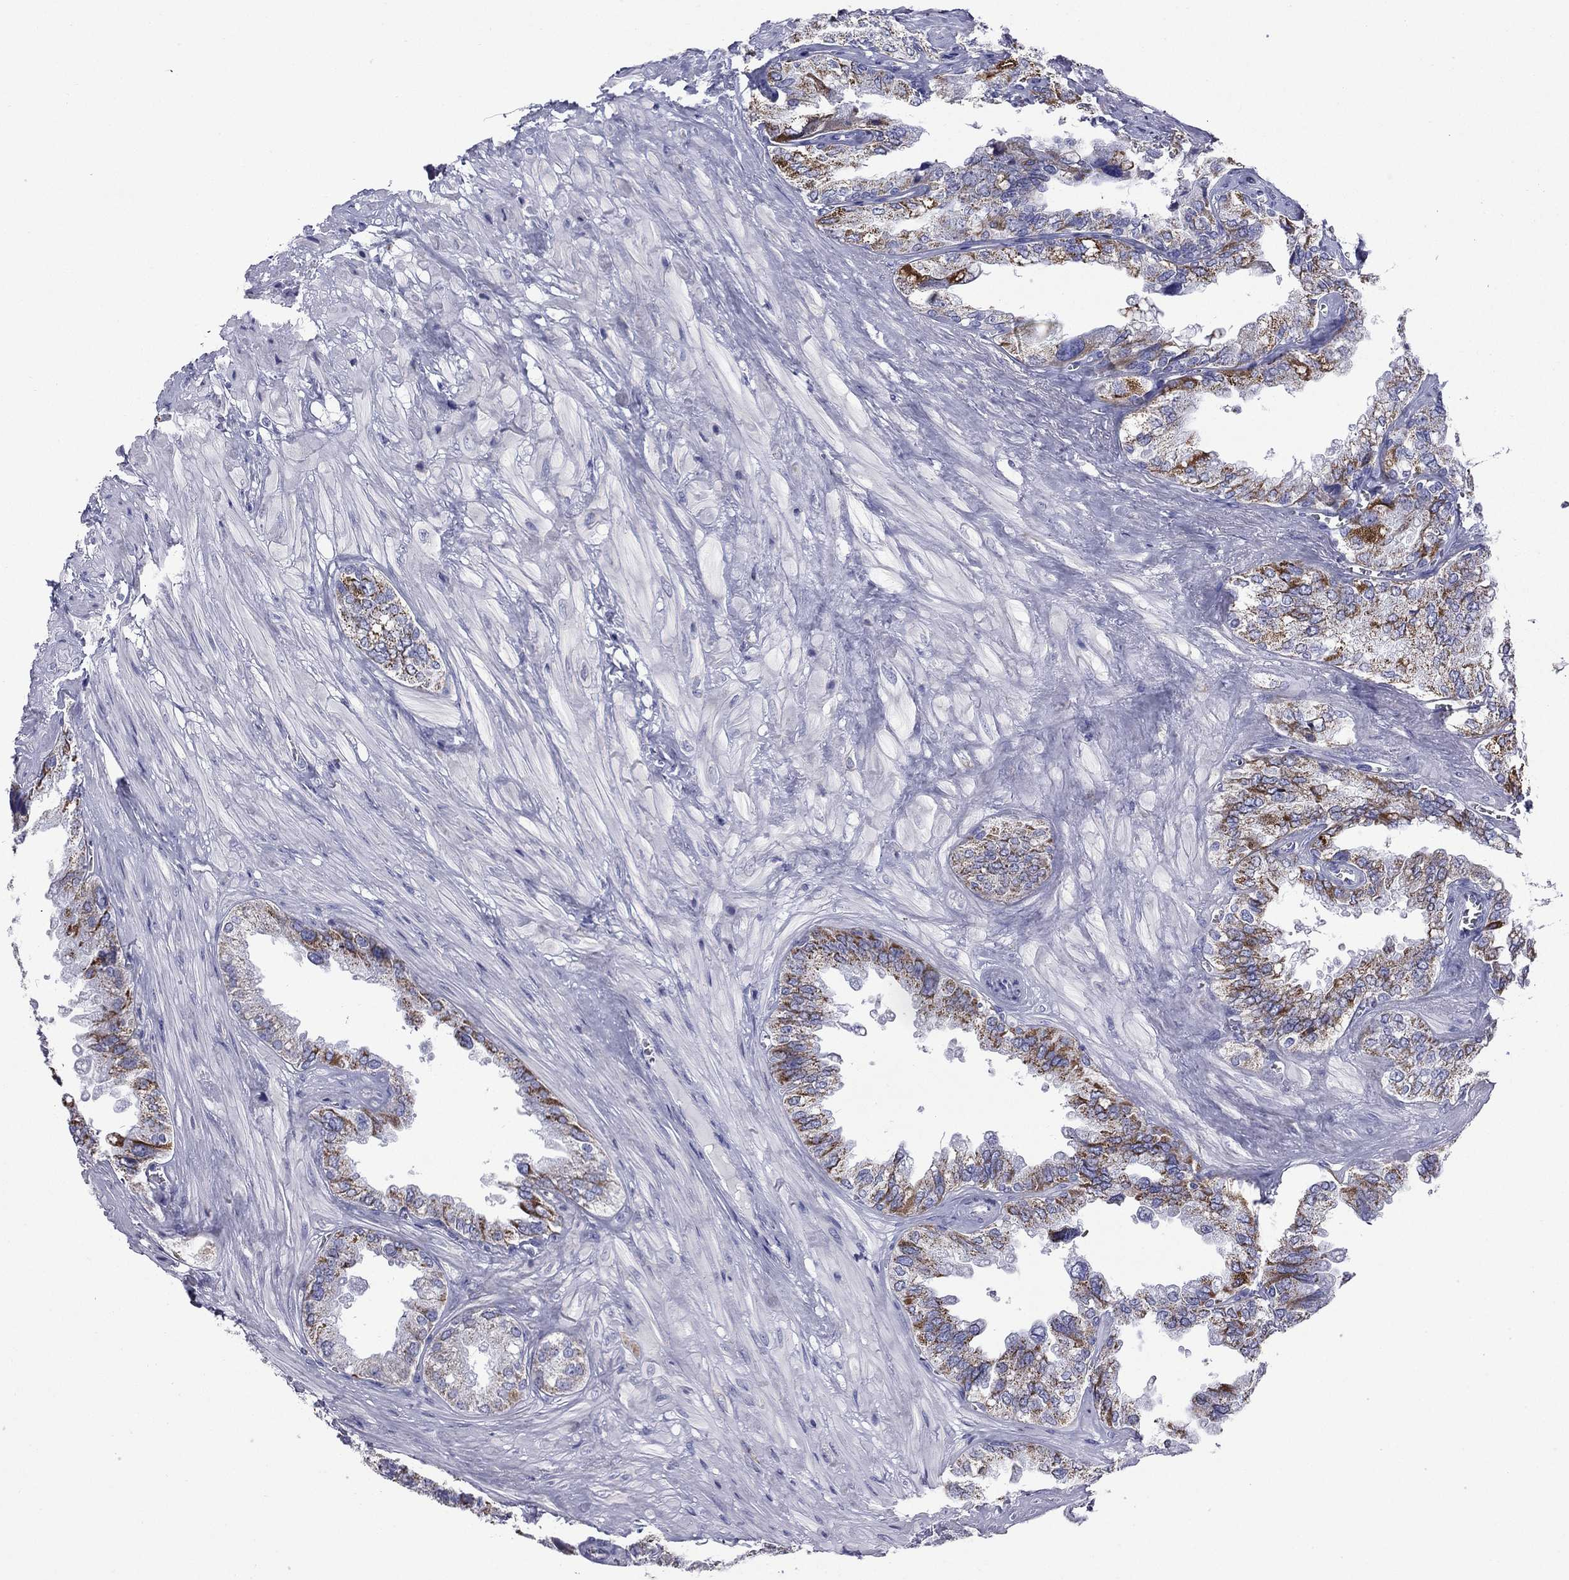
{"staining": {"intensity": "strong", "quantity": "25%-75%", "location": "cytoplasmic/membranous"}, "tissue": "seminal vesicle", "cell_type": "Glandular cells", "image_type": "normal", "snomed": [{"axis": "morphology", "description": "Normal tissue, NOS"}, {"axis": "topography", "description": "Seminal veicle"}], "caption": "Immunohistochemistry of benign human seminal vesicle reveals high levels of strong cytoplasmic/membranous staining in approximately 25%-75% of glandular cells. Using DAB (3,3'-diaminobenzidine) (brown) and hematoxylin (blue) stains, captured at high magnification using brightfield microscopy.", "gene": "ACADSB", "patient": {"sex": "male", "age": 67}}